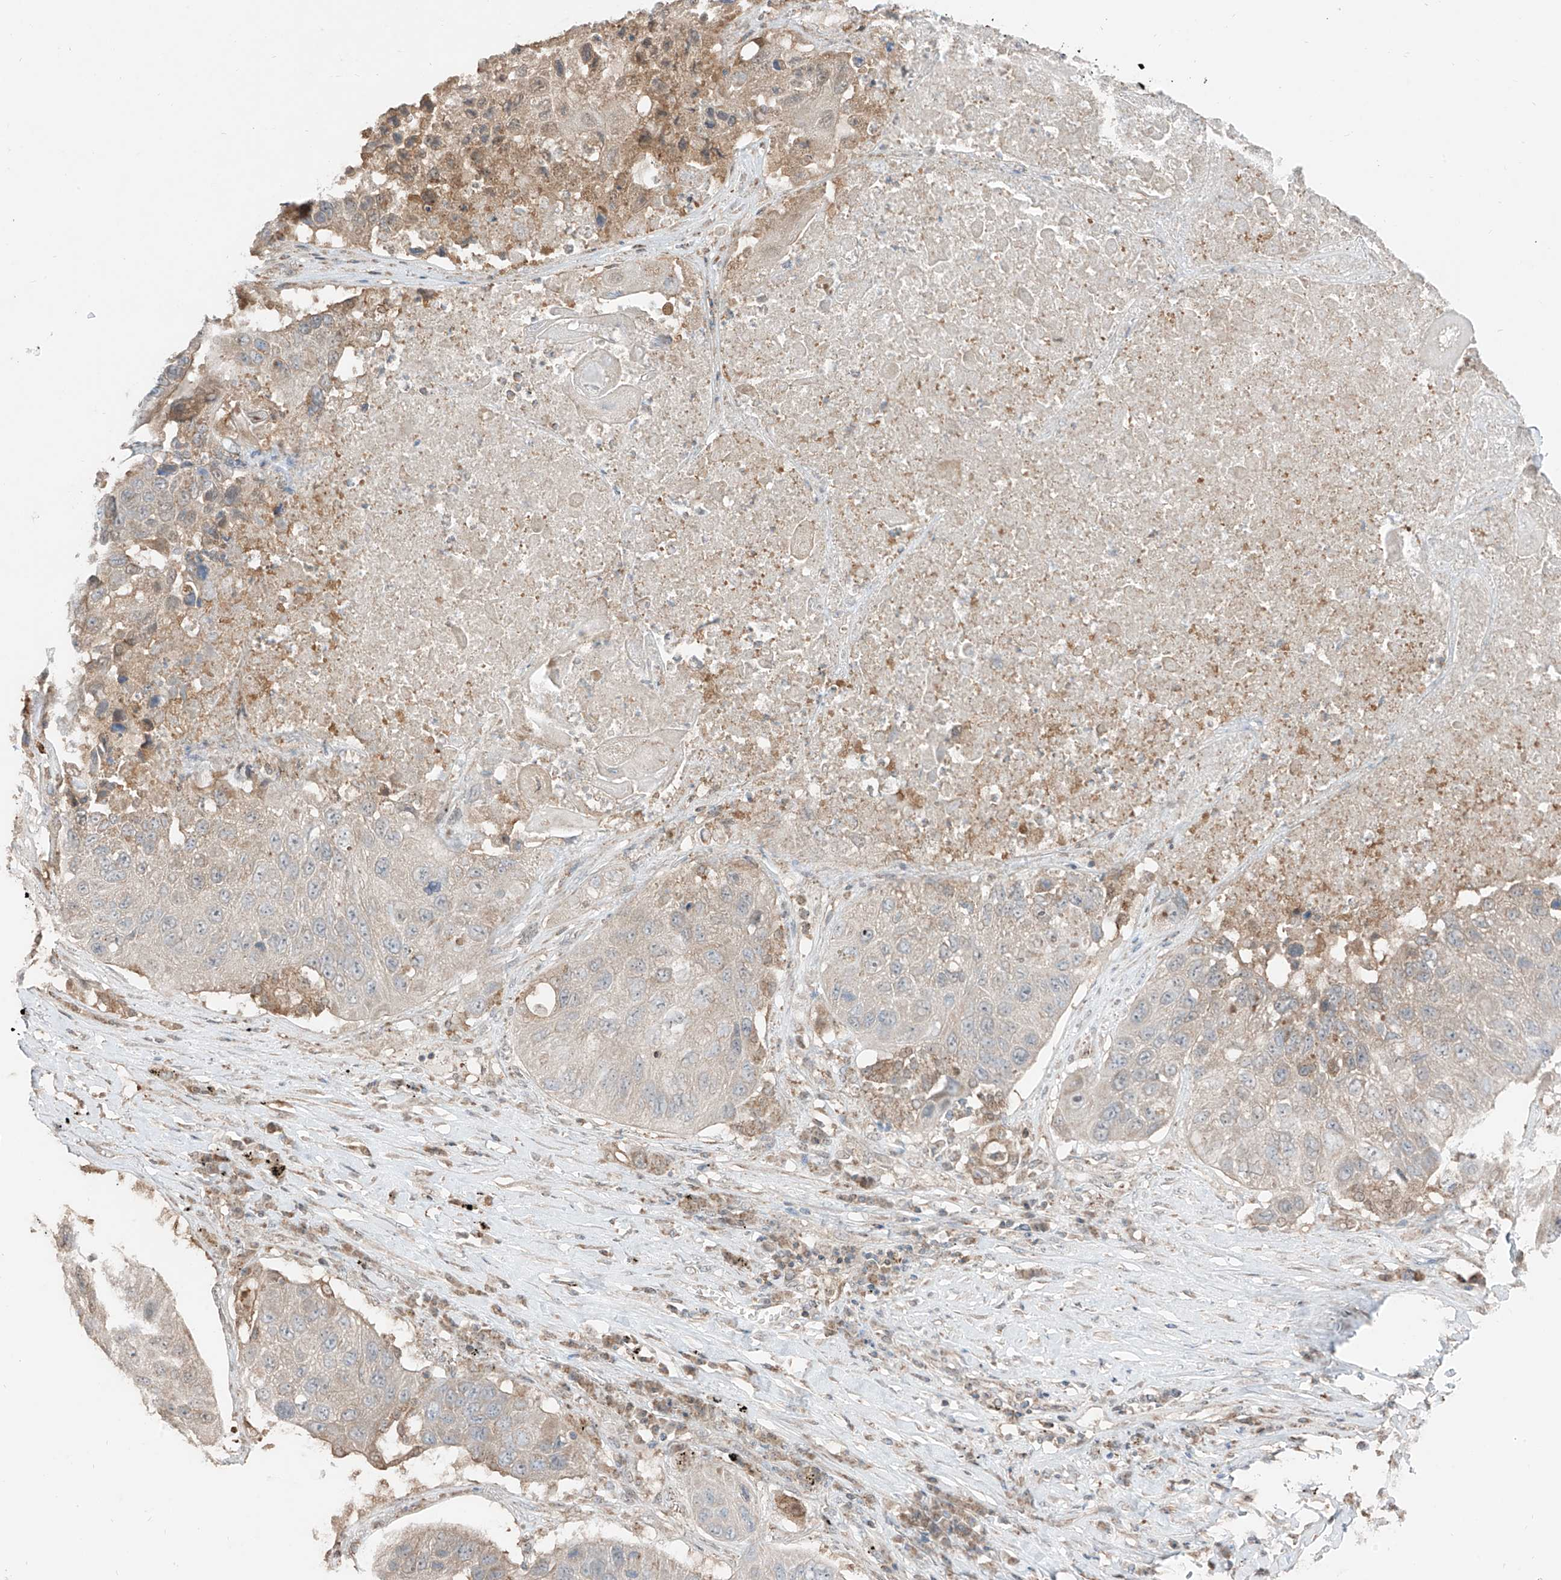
{"staining": {"intensity": "weak", "quantity": "<25%", "location": "cytoplasmic/membranous"}, "tissue": "lung cancer", "cell_type": "Tumor cells", "image_type": "cancer", "snomed": [{"axis": "morphology", "description": "Squamous cell carcinoma, NOS"}, {"axis": "topography", "description": "Lung"}], "caption": "A histopathology image of lung cancer (squamous cell carcinoma) stained for a protein demonstrates no brown staining in tumor cells.", "gene": "ETHE1", "patient": {"sex": "male", "age": 61}}